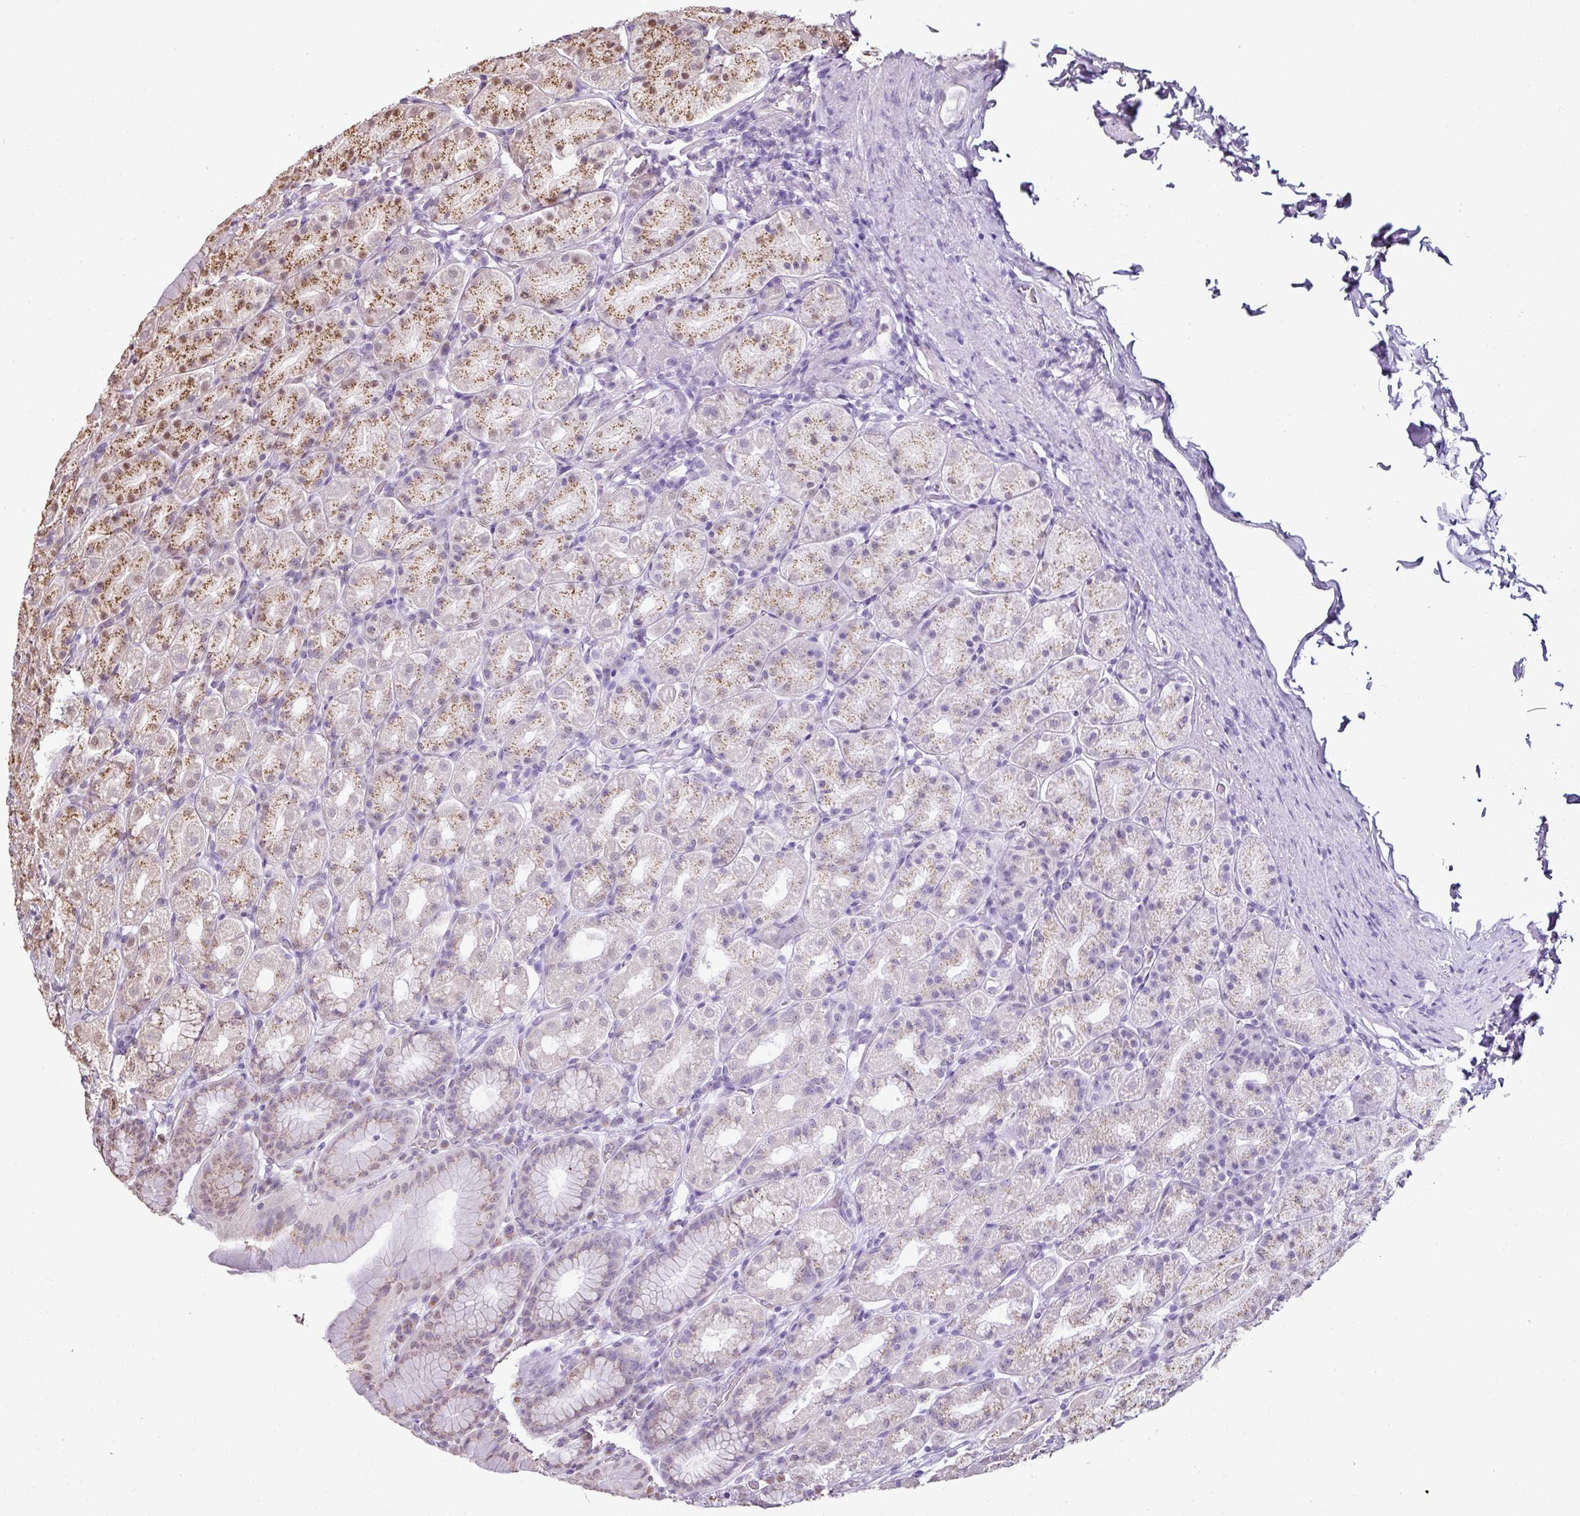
{"staining": {"intensity": "moderate", "quantity": "<25%", "location": "cytoplasmic/membranous"}, "tissue": "stomach", "cell_type": "Glandular cells", "image_type": "normal", "snomed": [{"axis": "morphology", "description": "Normal tissue, NOS"}, {"axis": "topography", "description": "Stomach, upper"}, {"axis": "topography", "description": "Stomach"}], "caption": "Protein analysis of unremarkable stomach reveals moderate cytoplasmic/membranous expression in about <25% of glandular cells. The staining is performed using DAB (3,3'-diaminobenzidine) brown chromogen to label protein expression. The nuclei are counter-stained blue using hematoxylin.", "gene": "JPH2", "patient": {"sex": "male", "age": 68}}